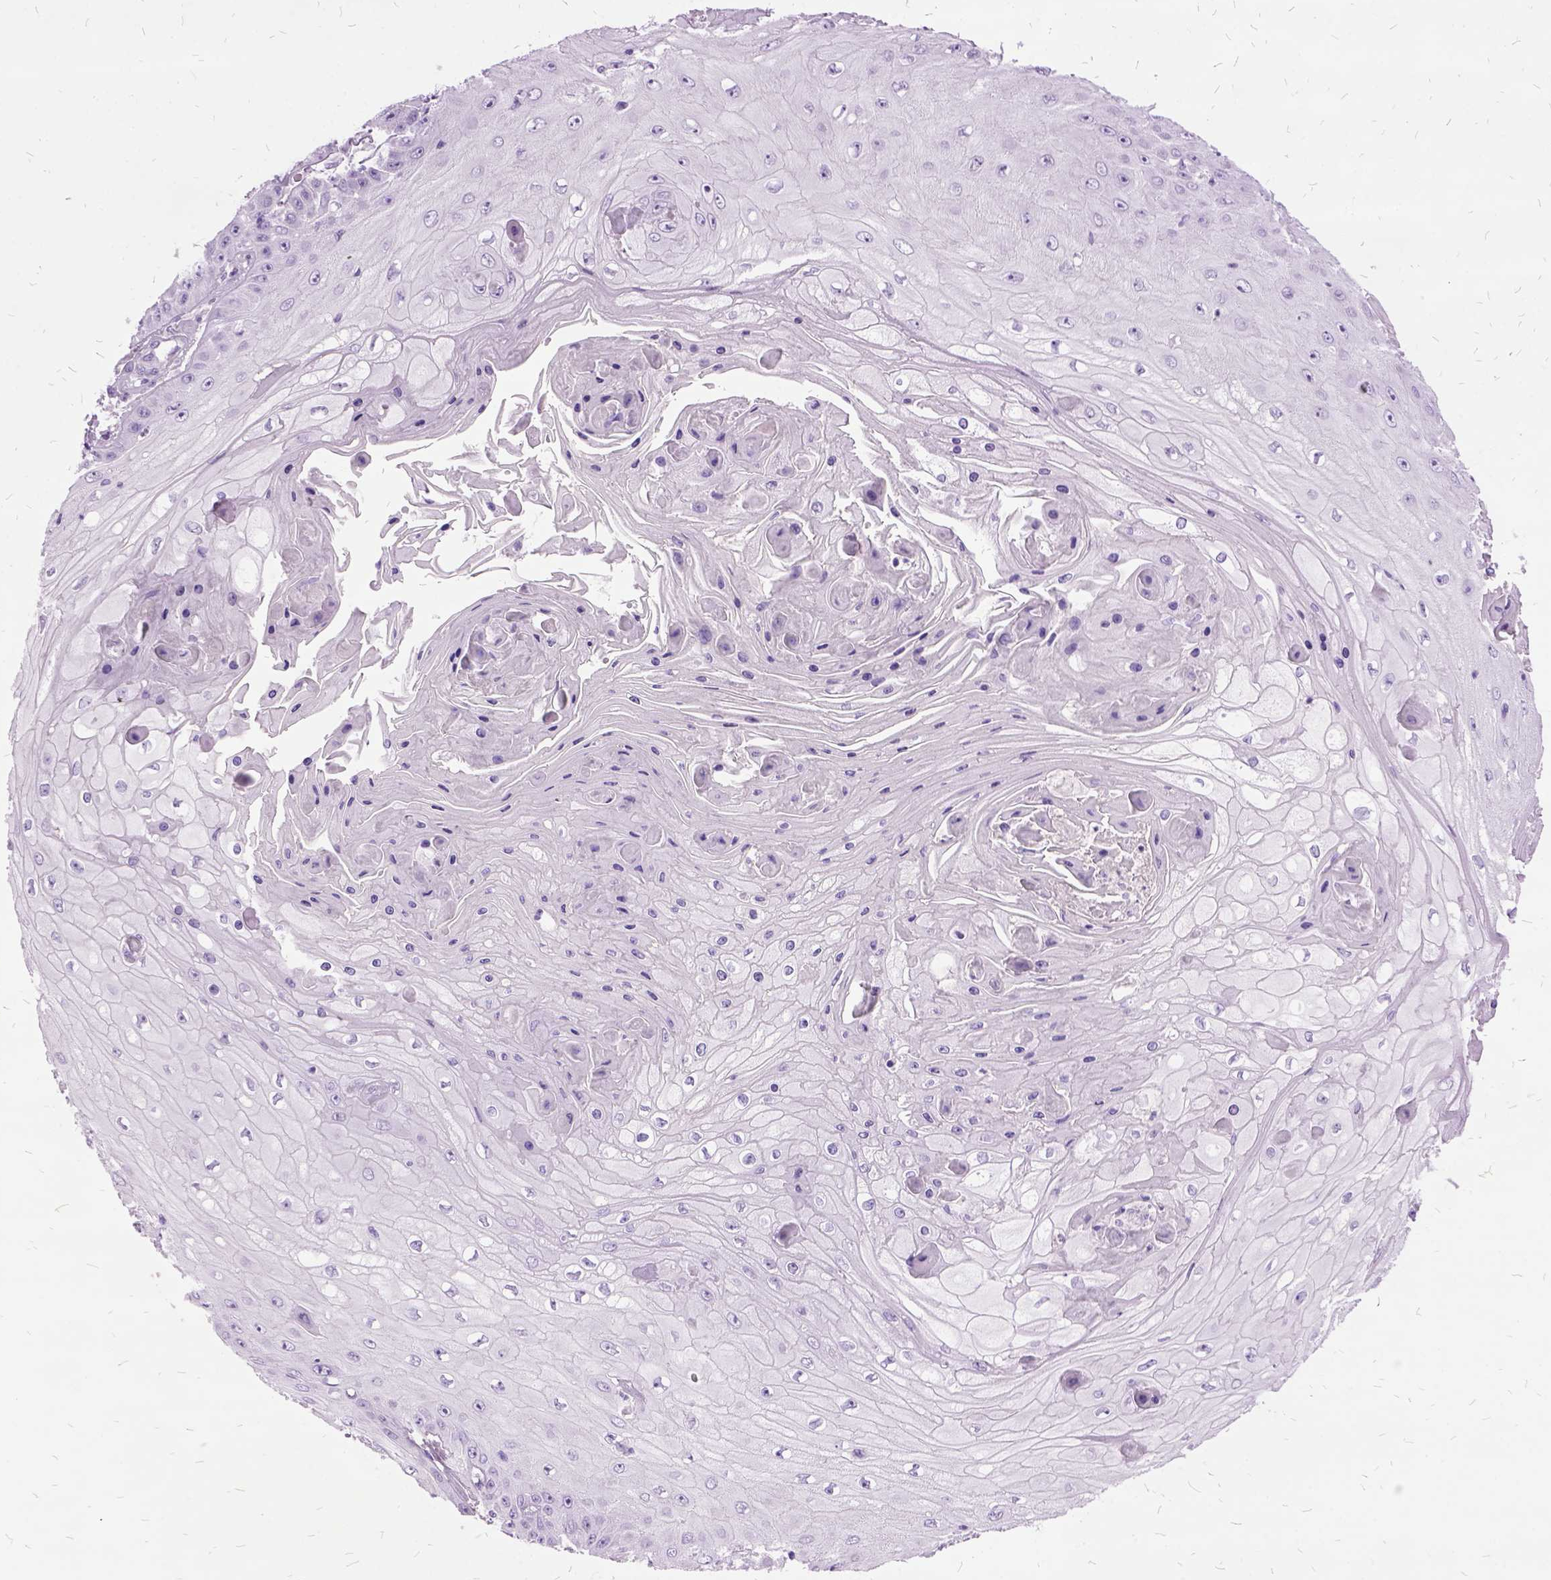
{"staining": {"intensity": "negative", "quantity": "none", "location": "none"}, "tissue": "skin cancer", "cell_type": "Tumor cells", "image_type": "cancer", "snomed": [{"axis": "morphology", "description": "Squamous cell carcinoma, NOS"}, {"axis": "topography", "description": "Skin"}], "caption": "This micrograph is of skin cancer (squamous cell carcinoma) stained with IHC to label a protein in brown with the nuclei are counter-stained blue. There is no staining in tumor cells.", "gene": "MME", "patient": {"sex": "male", "age": 70}}